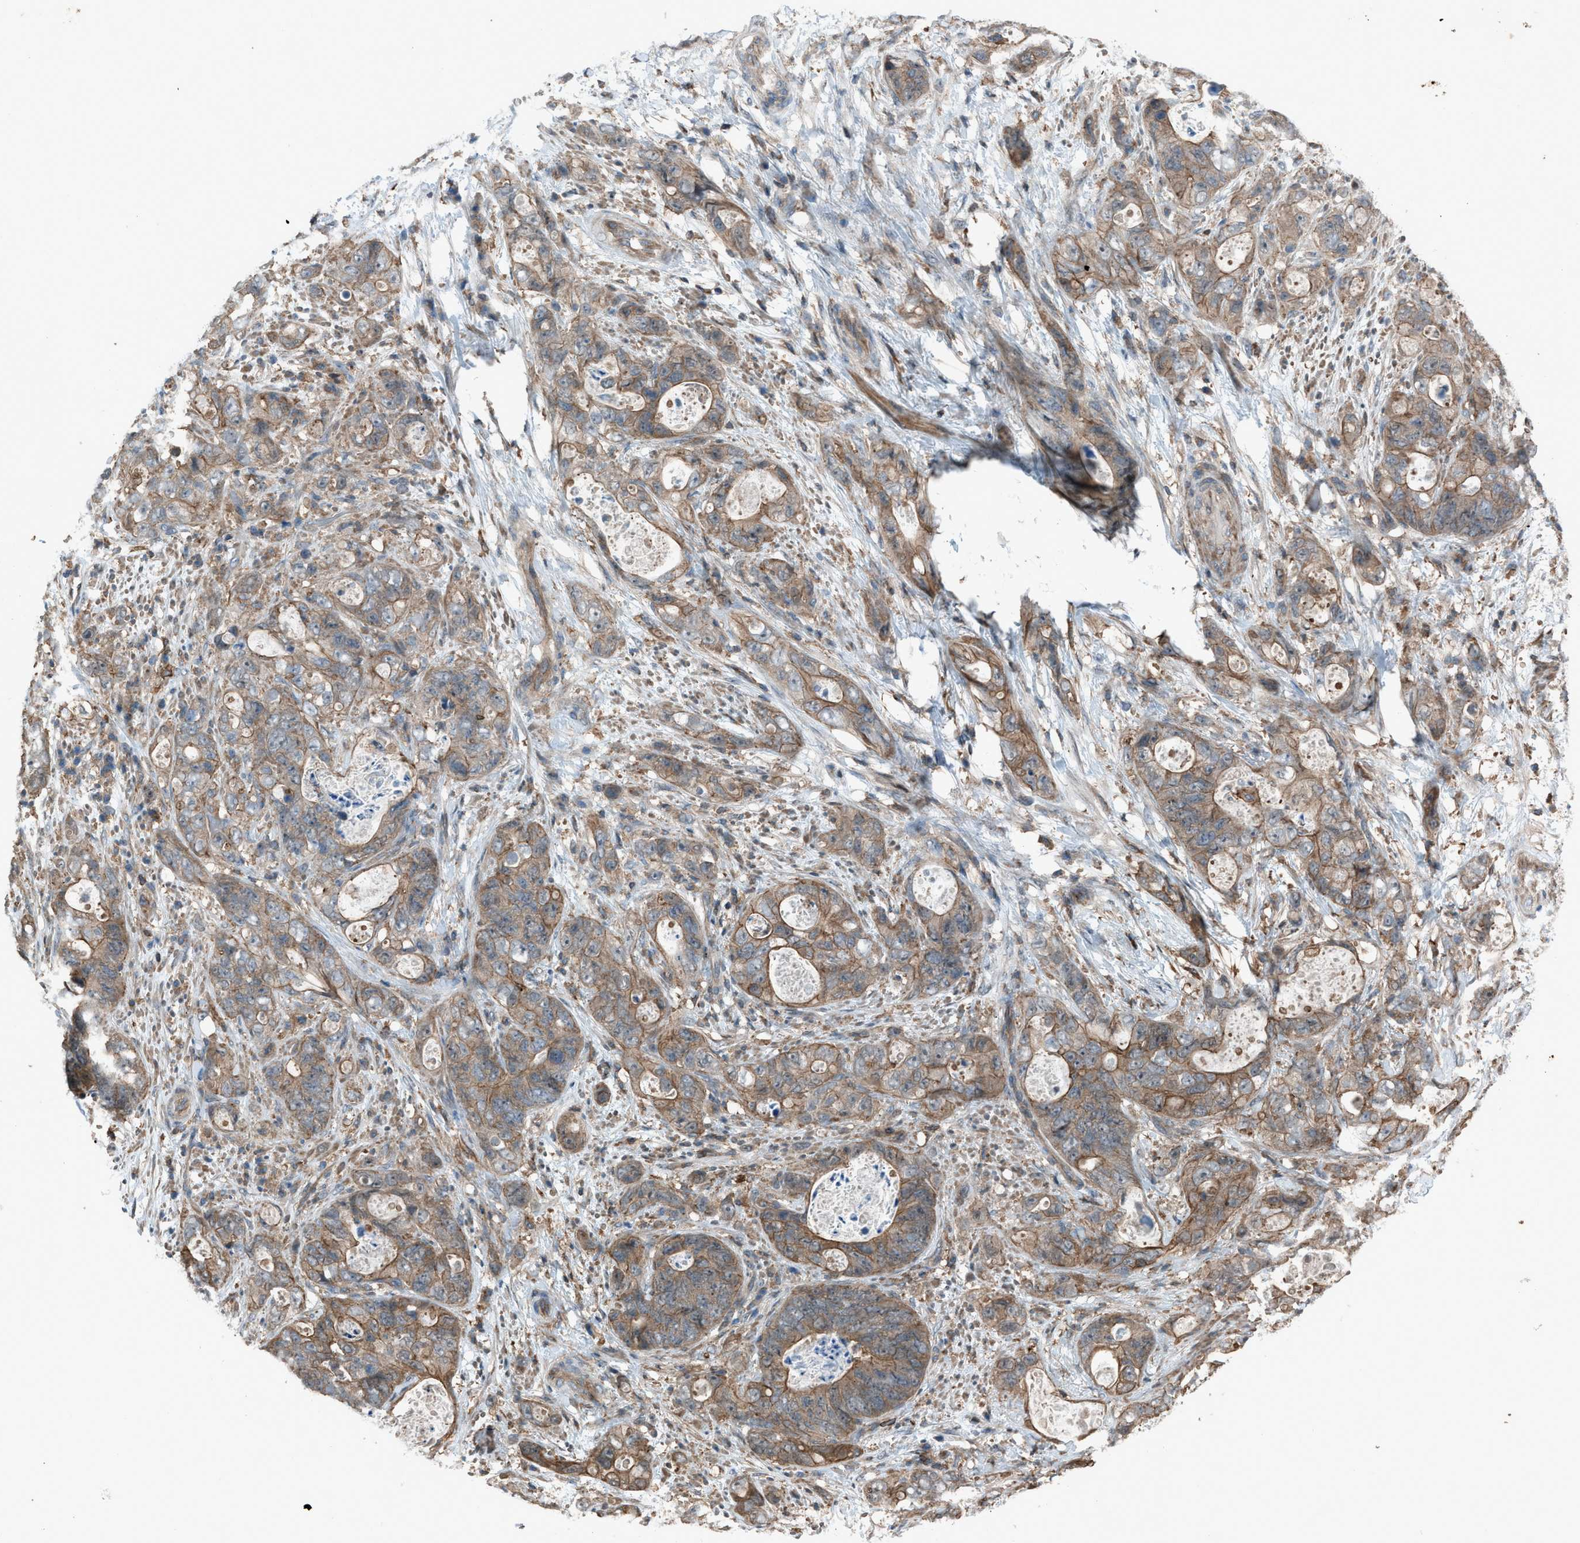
{"staining": {"intensity": "moderate", "quantity": ">75%", "location": "cytoplasmic/membranous"}, "tissue": "stomach cancer", "cell_type": "Tumor cells", "image_type": "cancer", "snomed": [{"axis": "morphology", "description": "Adenocarcinoma, NOS"}, {"axis": "topography", "description": "Stomach"}], "caption": "Human adenocarcinoma (stomach) stained with a brown dye displays moderate cytoplasmic/membranous positive expression in approximately >75% of tumor cells.", "gene": "DYRK1A", "patient": {"sex": "female", "age": 89}}